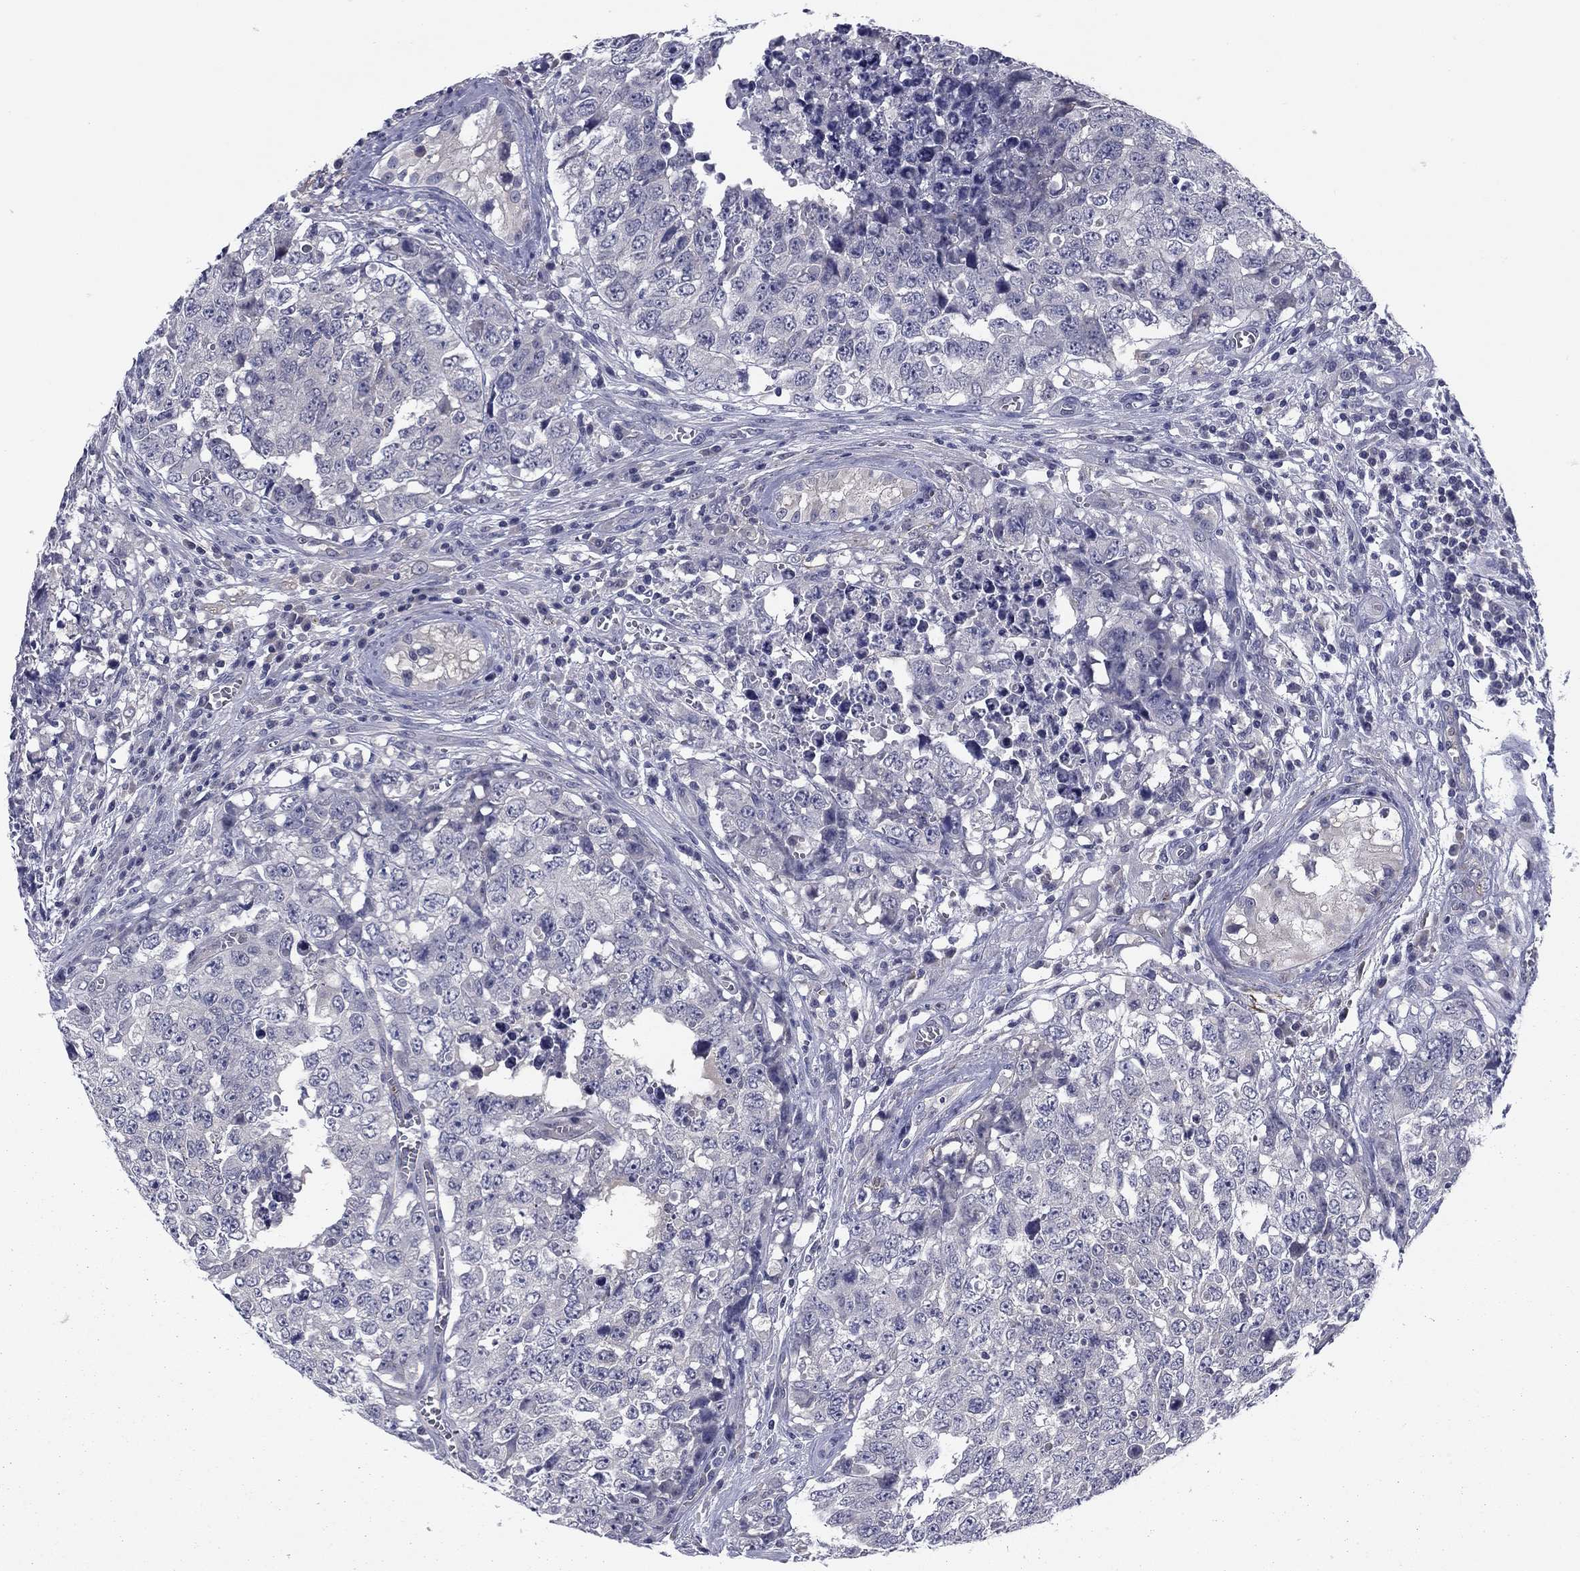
{"staining": {"intensity": "negative", "quantity": "none", "location": "none"}, "tissue": "testis cancer", "cell_type": "Tumor cells", "image_type": "cancer", "snomed": [{"axis": "morphology", "description": "Carcinoma, Embryonal, NOS"}, {"axis": "topography", "description": "Testis"}], "caption": "The immunohistochemistry photomicrograph has no significant staining in tumor cells of testis embryonal carcinoma tissue.", "gene": "REXO5", "patient": {"sex": "male", "age": 23}}